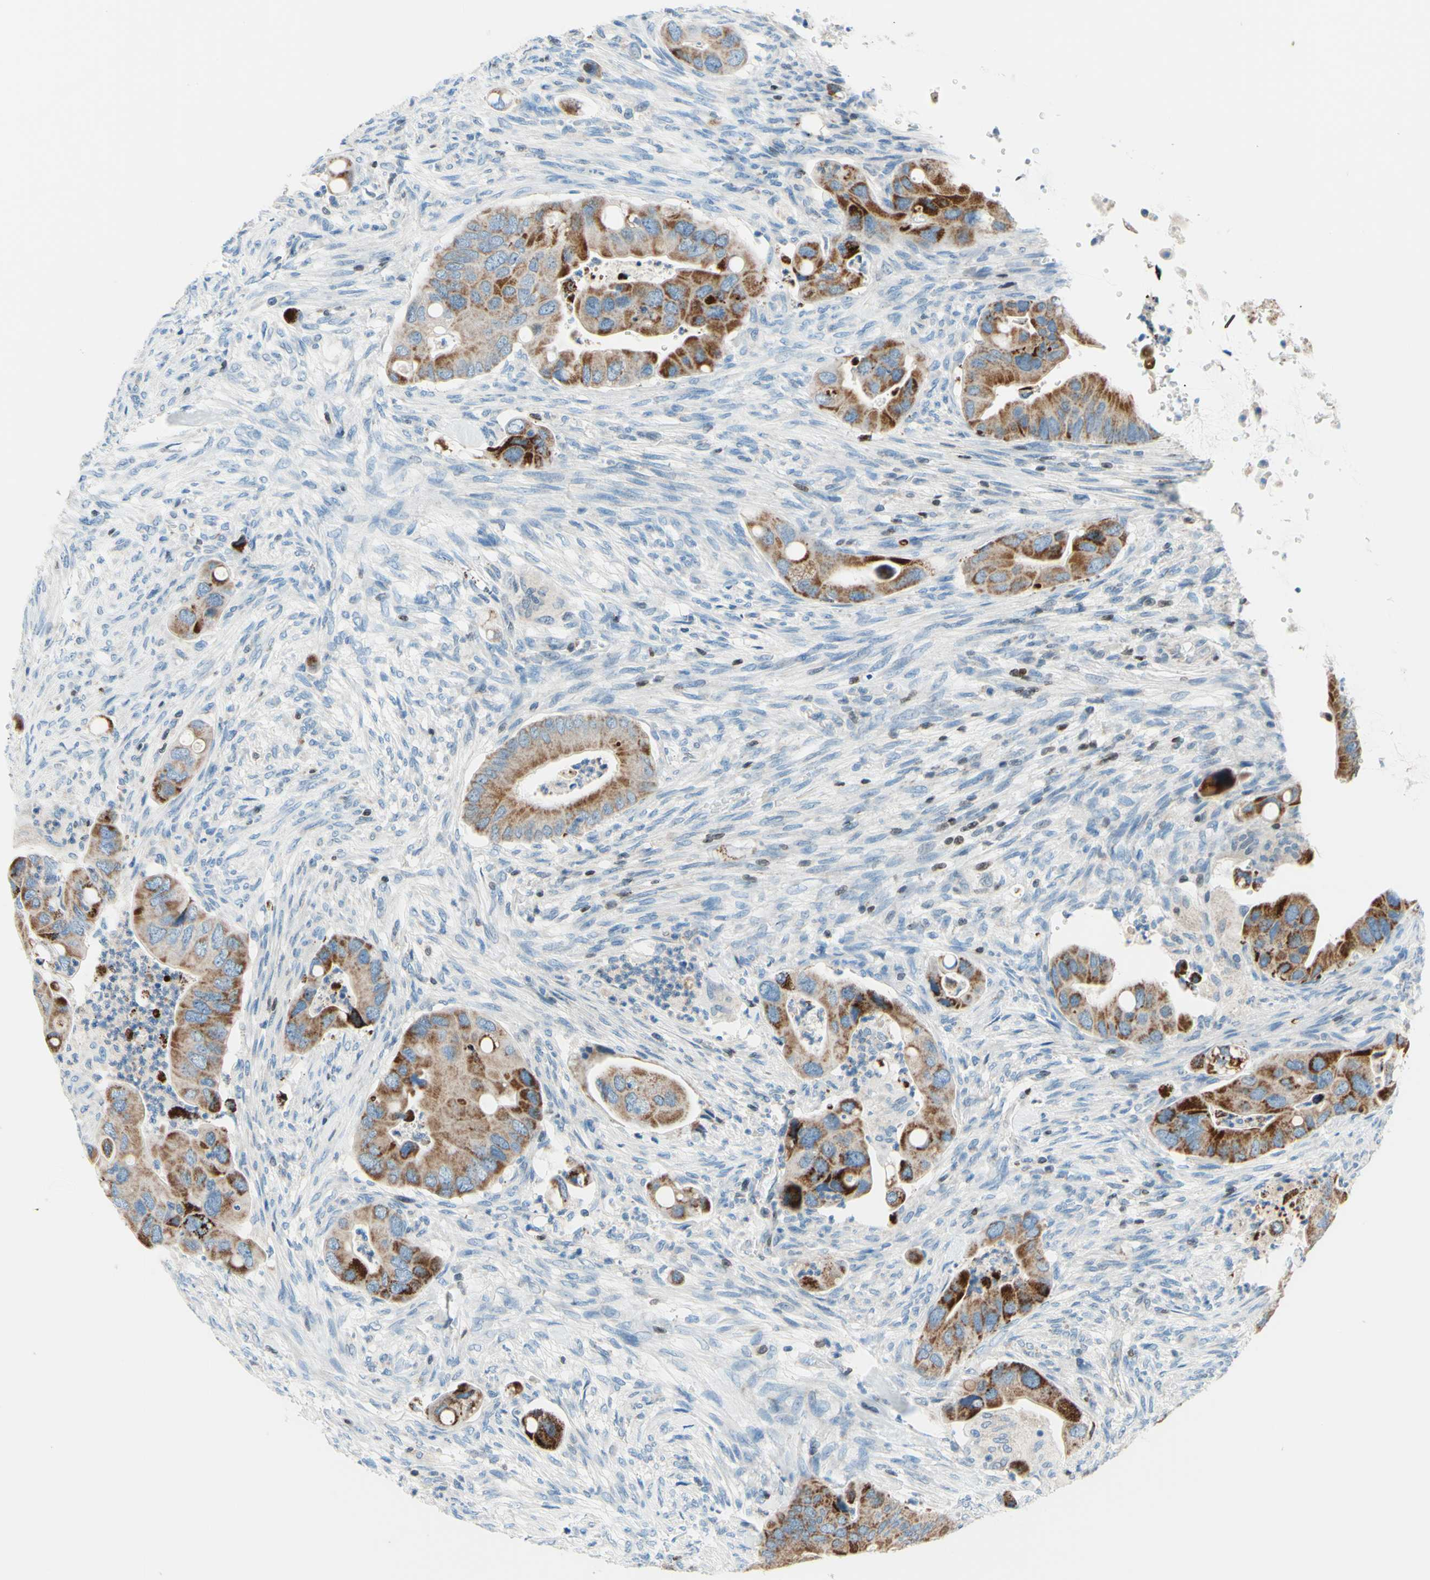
{"staining": {"intensity": "moderate", "quantity": ">75%", "location": "cytoplasmic/membranous"}, "tissue": "colorectal cancer", "cell_type": "Tumor cells", "image_type": "cancer", "snomed": [{"axis": "morphology", "description": "Adenocarcinoma, NOS"}, {"axis": "topography", "description": "Rectum"}], "caption": "IHC staining of colorectal cancer (adenocarcinoma), which shows medium levels of moderate cytoplasmic/membranous staining in approximately >75% of tumor cells indicating moderate cytoplasmic/membranous protein staining. The staining was performed using DAB (3,3'-diaminobenzidine) (brown) for protein detection and nuclei were counterstained in hematoxylin (blue).", "gene": "CBX7", "patient": {"sex": "female", "age": 57}}